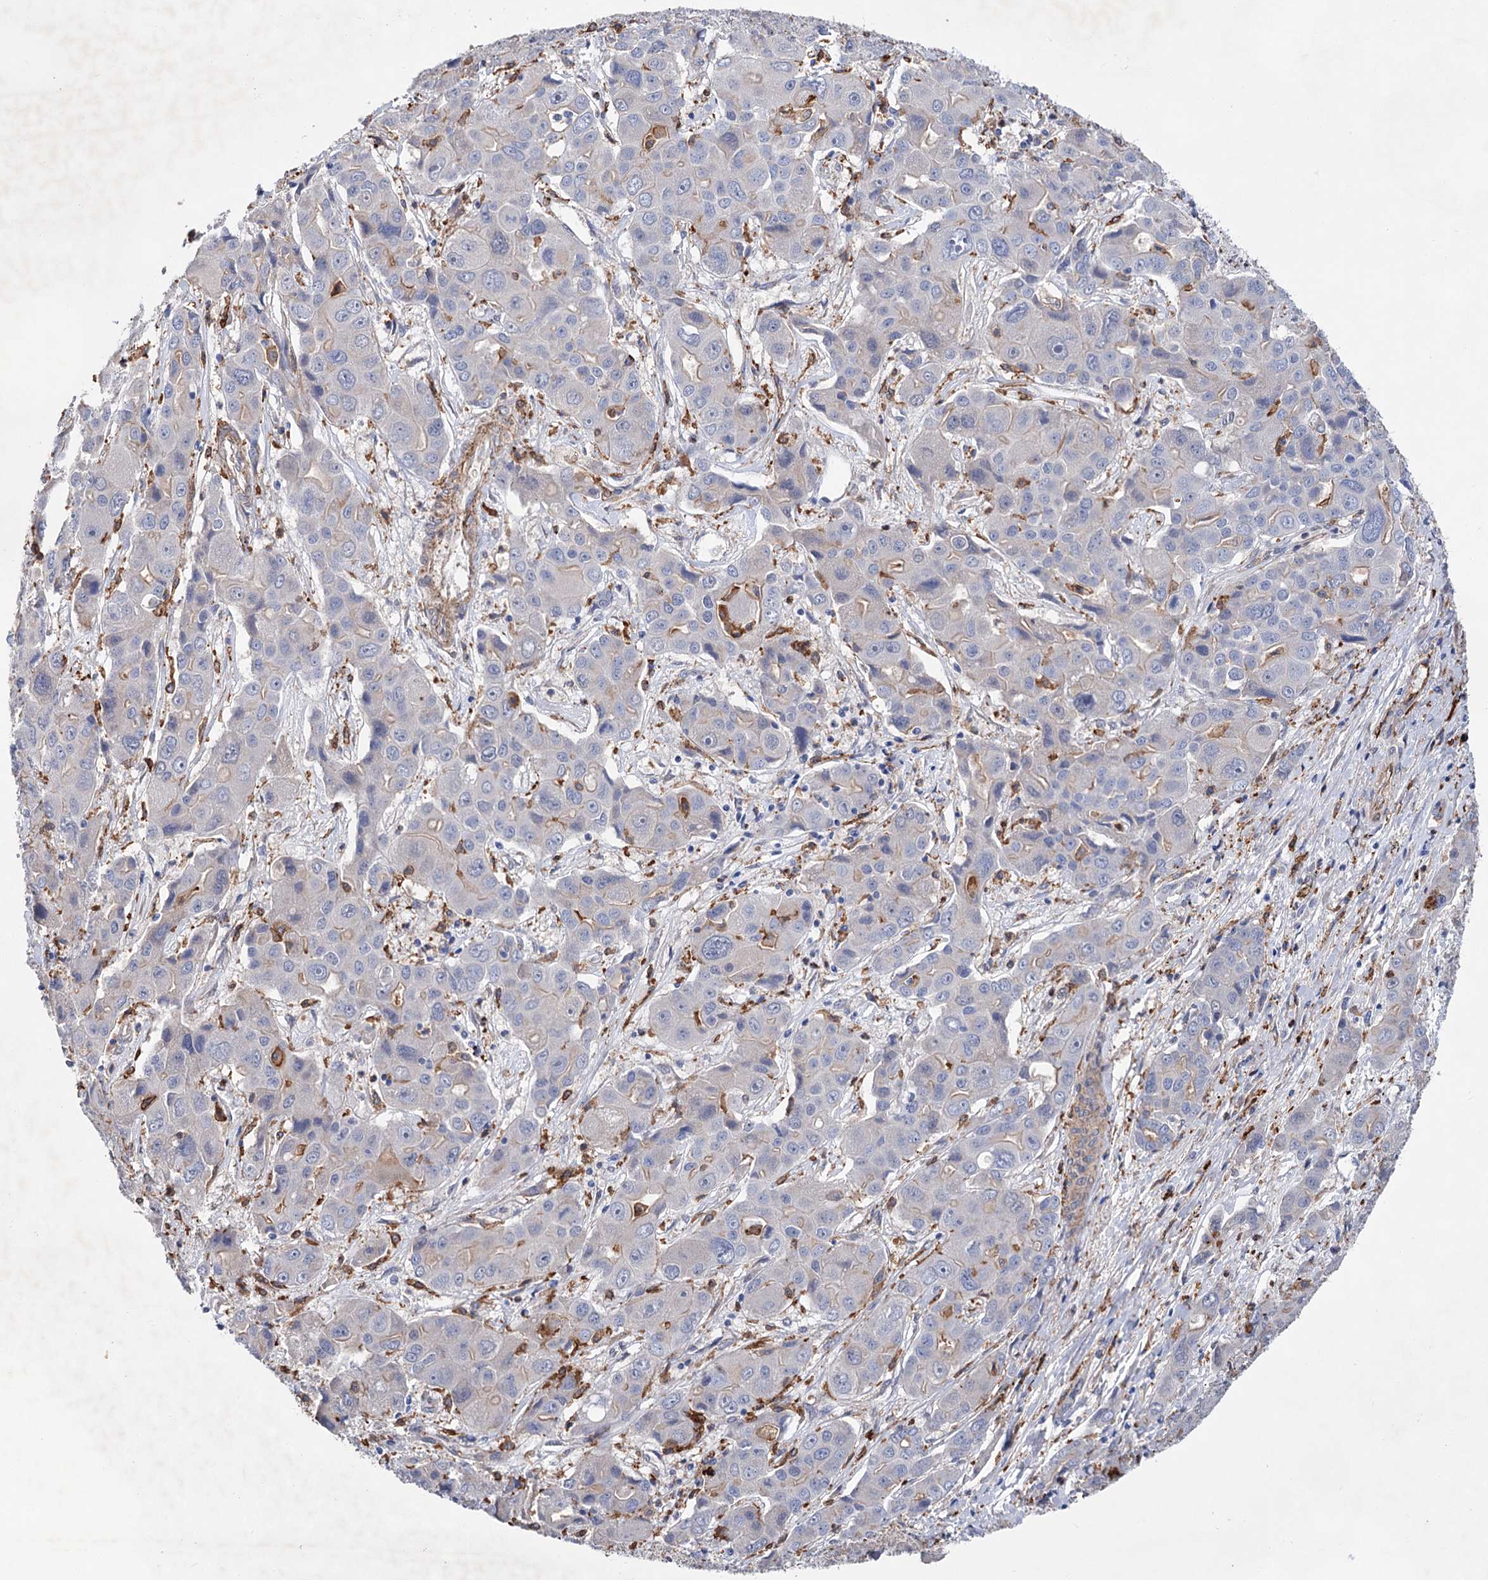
{"staining": {"intensity": "negative", "quantity": "none", "location": "none"}, "tissue": "liver cancer", "cell_type": "Tumor cells", "image_type": "cancer", "snomed": [{"axis": "morphology", "description": "Cholangiocarcinoma"}, {"axis": "topography", "description": "Liver"}], "caption": "The histopathology image exhibits no staining of tumor cells in liver cholangiocarcinoma.", "gene": "TMTC3", "patient": {"sex": "male", "age": 67}}